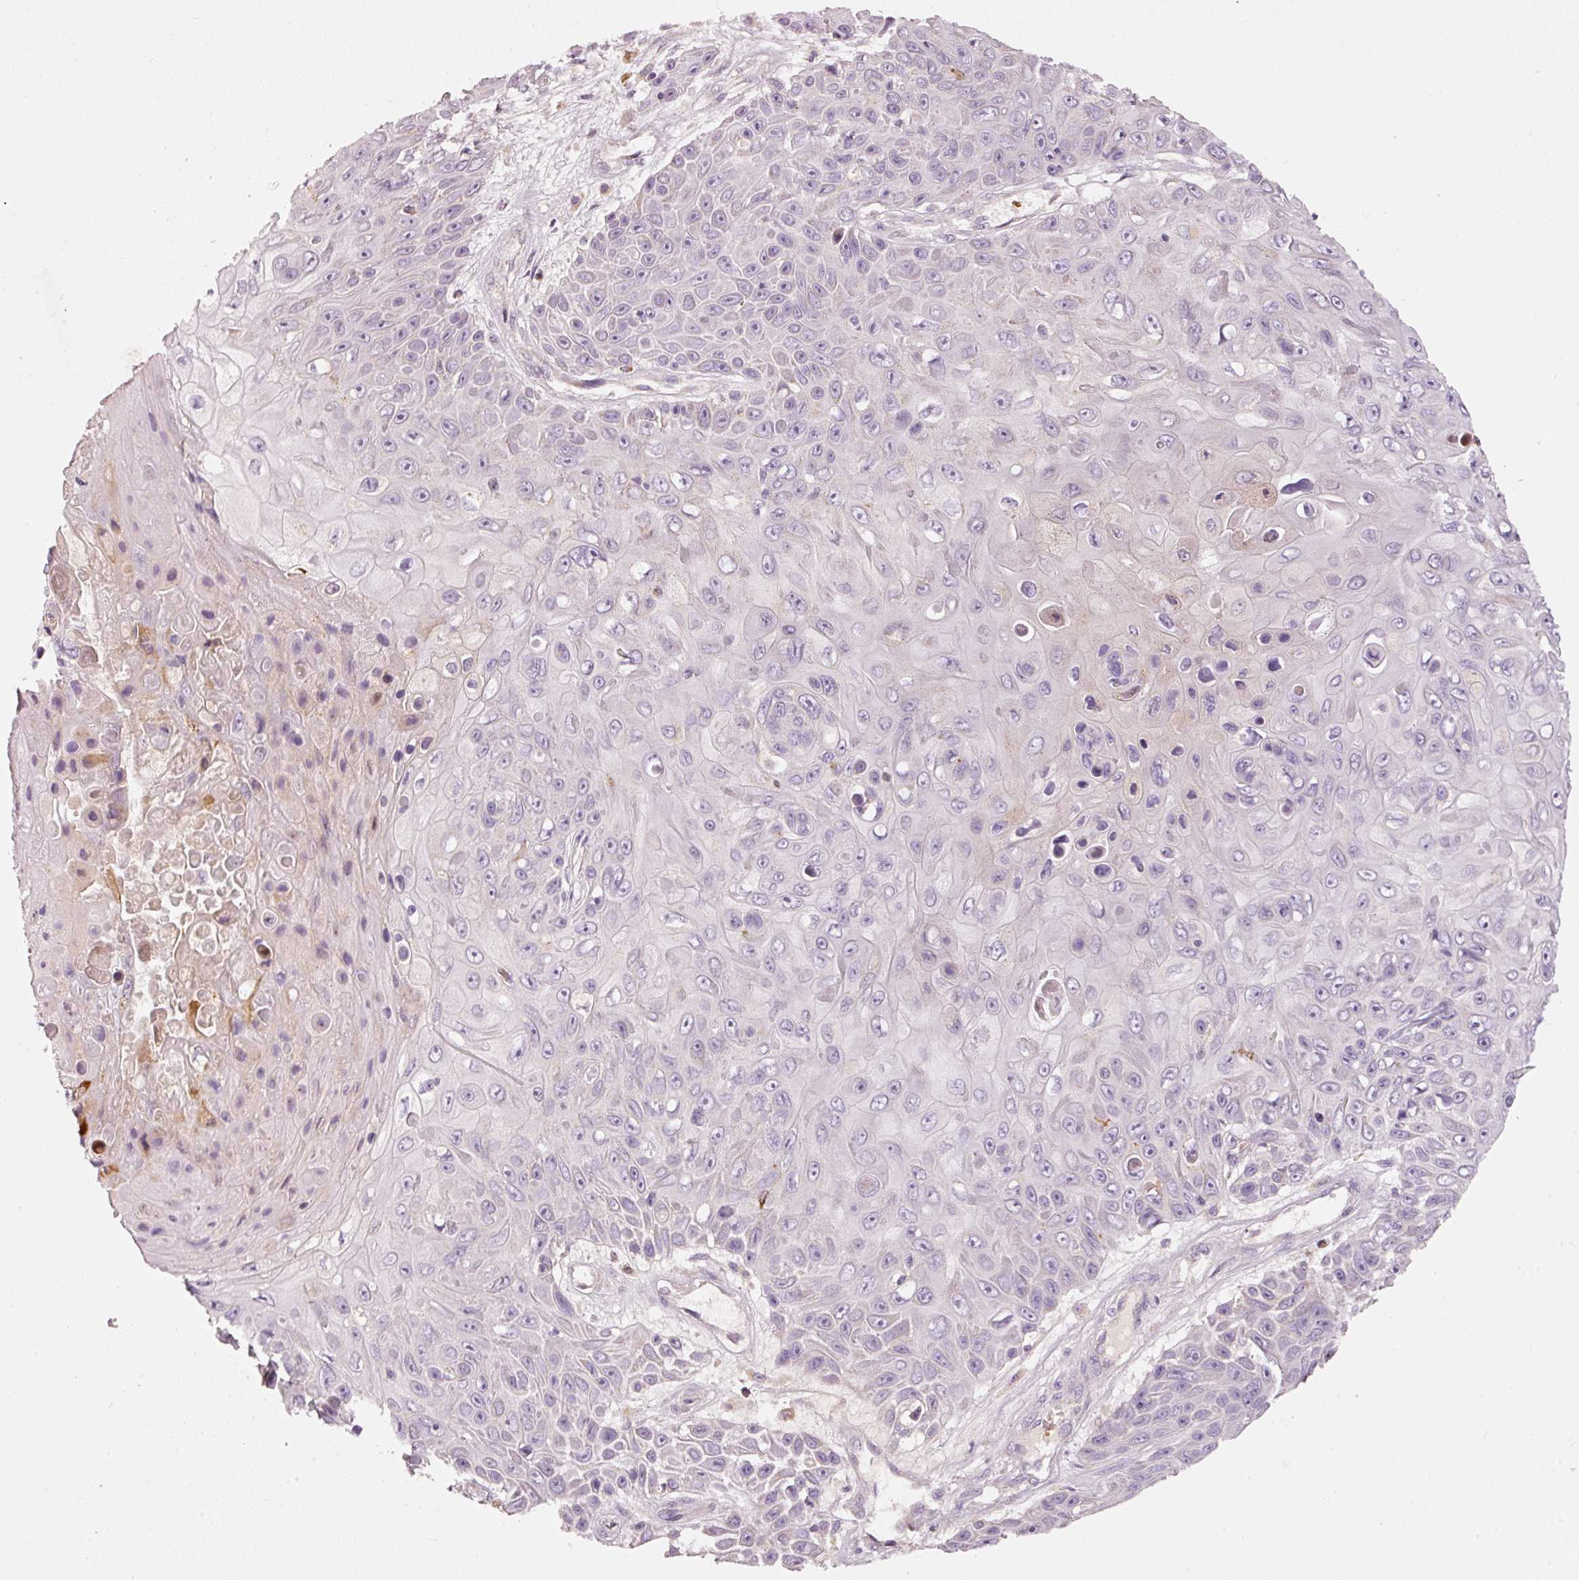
{"staining": {"intensity": "negative", "quantity": "none", "location": "none"}, "tissue": "skin cancer", "cell_type": "Tumor cells", "image_type": "cancer", "snomed": [{"axis": "morphology", "description": "Squamous cell carcinoma, NOS"}, {"axis": "topography", "description": "Skin"}], "caption": "This is an immunohistochemistry (IHC) histopathology image of skin cancer. There is no positivity in tumor cells.", "gene": "KLHL21", "patient": {"sex": "male", "age": 82}}